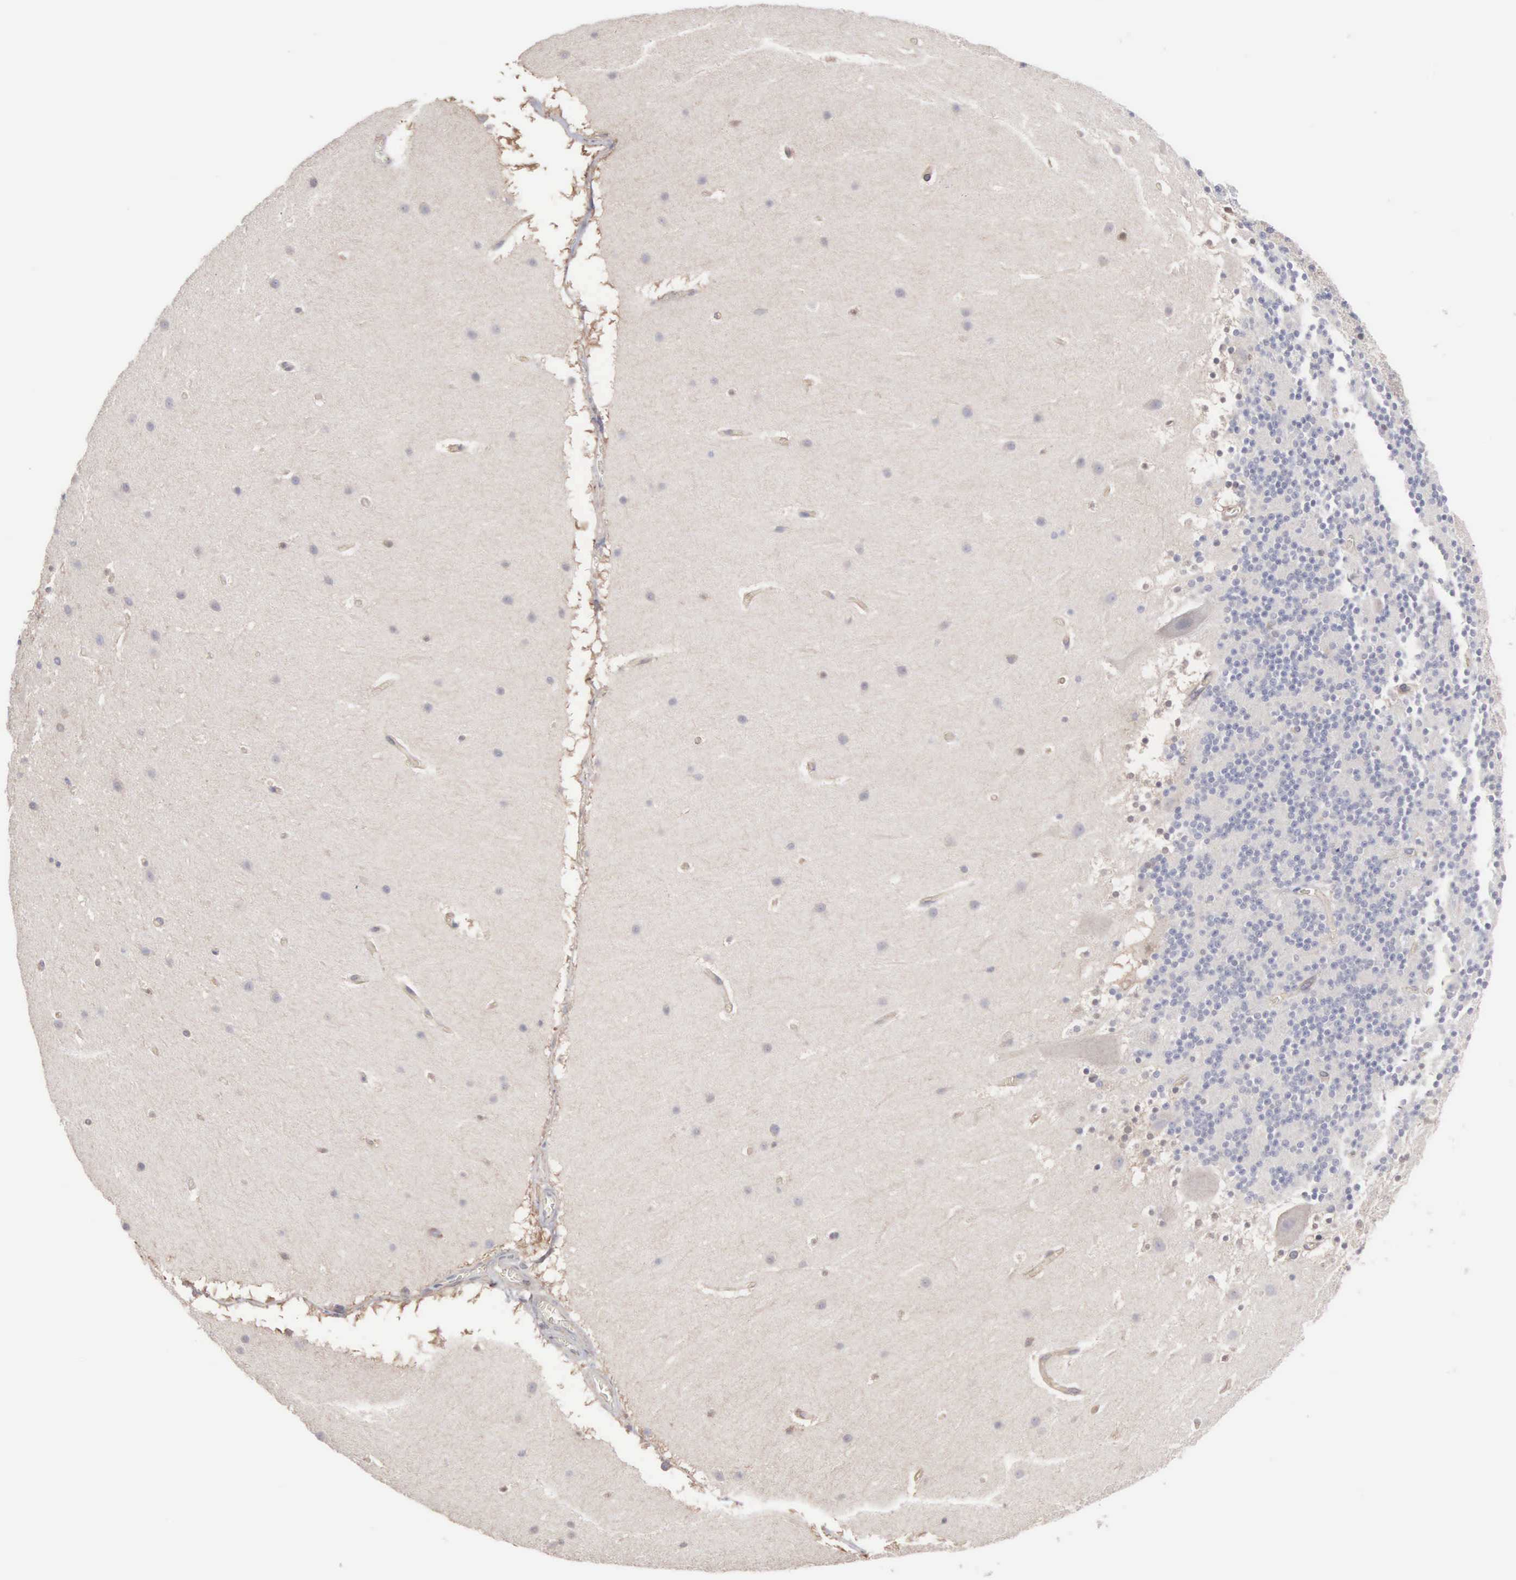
{"staining": {"intensity": "negative", "quantity": "none", "location": "none"}, "tissue": "cerebellum", "cell_type": "Cells in granular layer", "image_type": "normal", "snomed": [{"axis": "morphology", "description": "Normal tissue, NOS"}, {"axis": "topography", "description": "Cerebellum"}], "caption": "This photomicrograph is of benign cerebellum stained with immunohistochemistry to label a protein in brown with the nuclei are counter-stained blue. There is no staining in cells in granular layer.", "gene": "MTHFD1", "patient": {"sex": "male", "age": 45}}